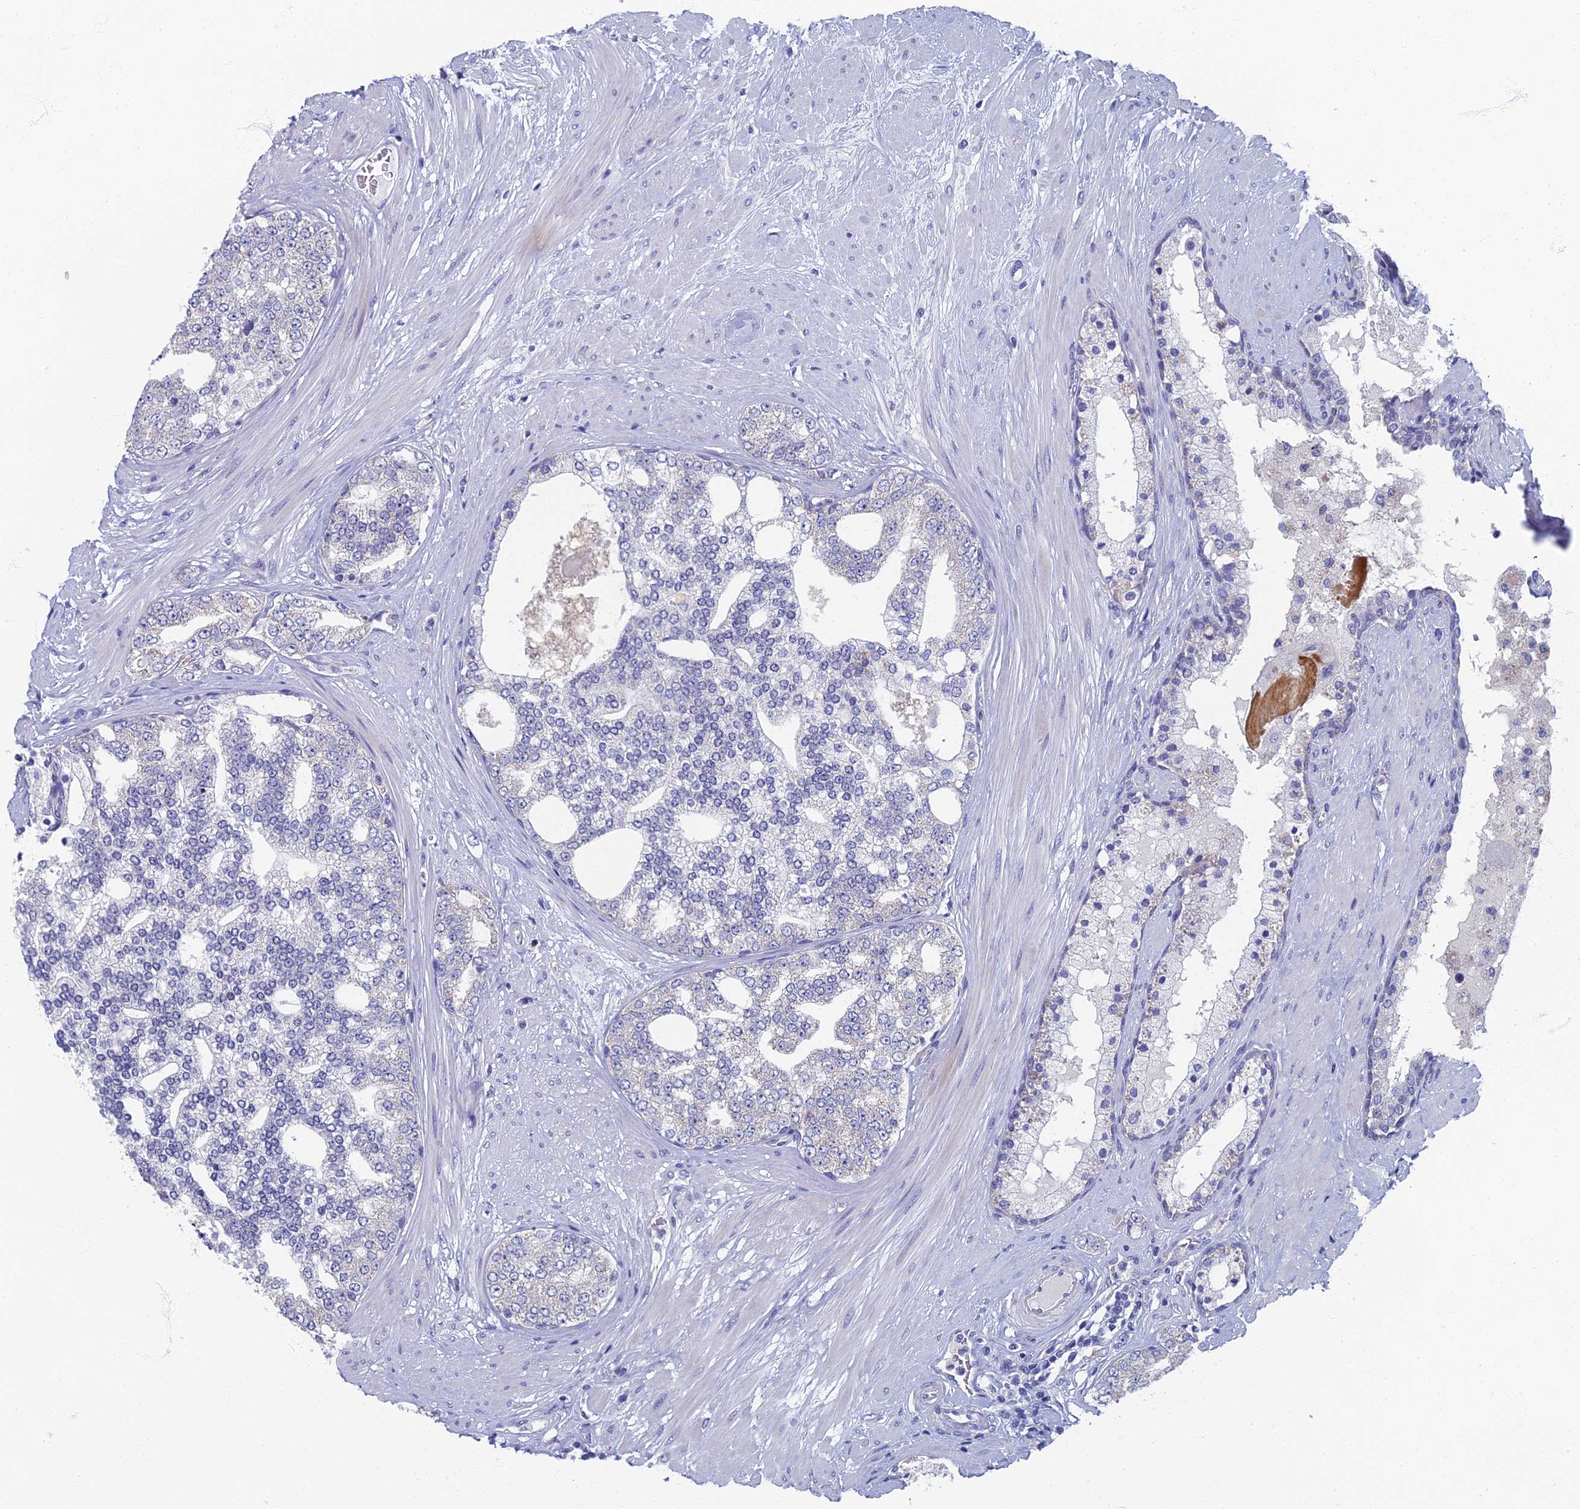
{"staining": {"intensity": "negative", "quantity": "none", "location": "none"}, "tissue": "prostate cancer", "cell_type": "Tumor cells", "image_type": "cancer", "snomed": [{"axis": "morphology", "description": "Adenocarcinoma, High grade"}, {"axis": "topography", "description": "Prostate"}], "caption": "An image of human prostate cancer (high-grade adenocarcinoma) is negative for staining in tumor cells.", "gene": "SPIN4", "patient": {"sex": "male", "age": 64}}